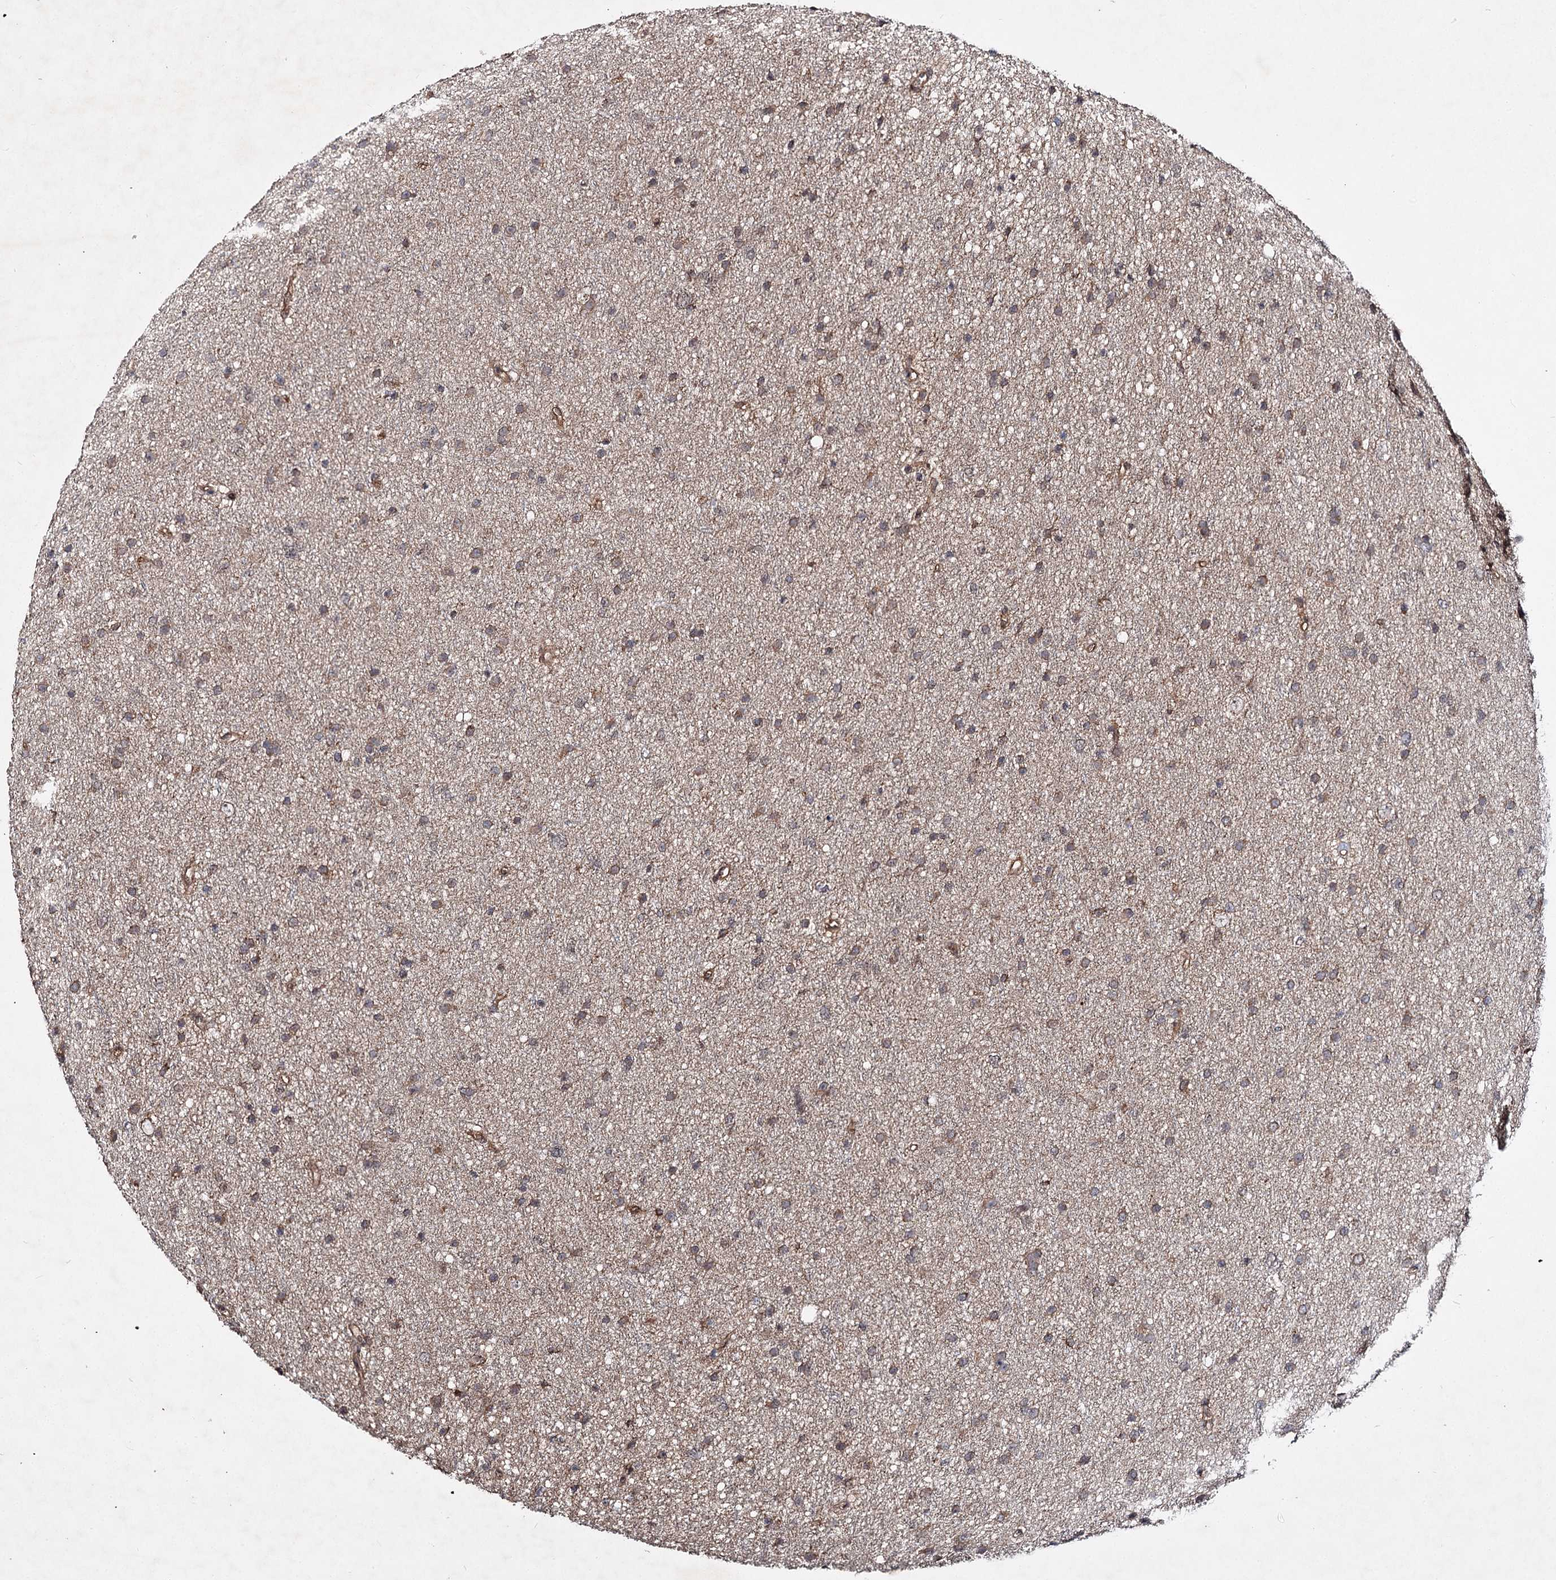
{"staining": {"intensity": "weak", "quantity": "25%-75%", "location": "cytoplasmic/membranous"}, "tissue": "glioma", "cell_type": "Tumor cells", "image_type": "cancer", "snomed": [{"axis": "morphology", "description": "Glioma, malignant, Low grade"}, {"axis": "topography", "description": "Cerebral cortex"}], "caption": "Immunohistochemistry (DAB (3,3'-diaminobenzidine)) staining of malignant glioma (low-grade) shows weak cytoplasmic/membranous protein staining in approximately 25%-75% of tumor cells.", "gene": "MSANTD2", "patient": {"sex": "female", "age": 39}}